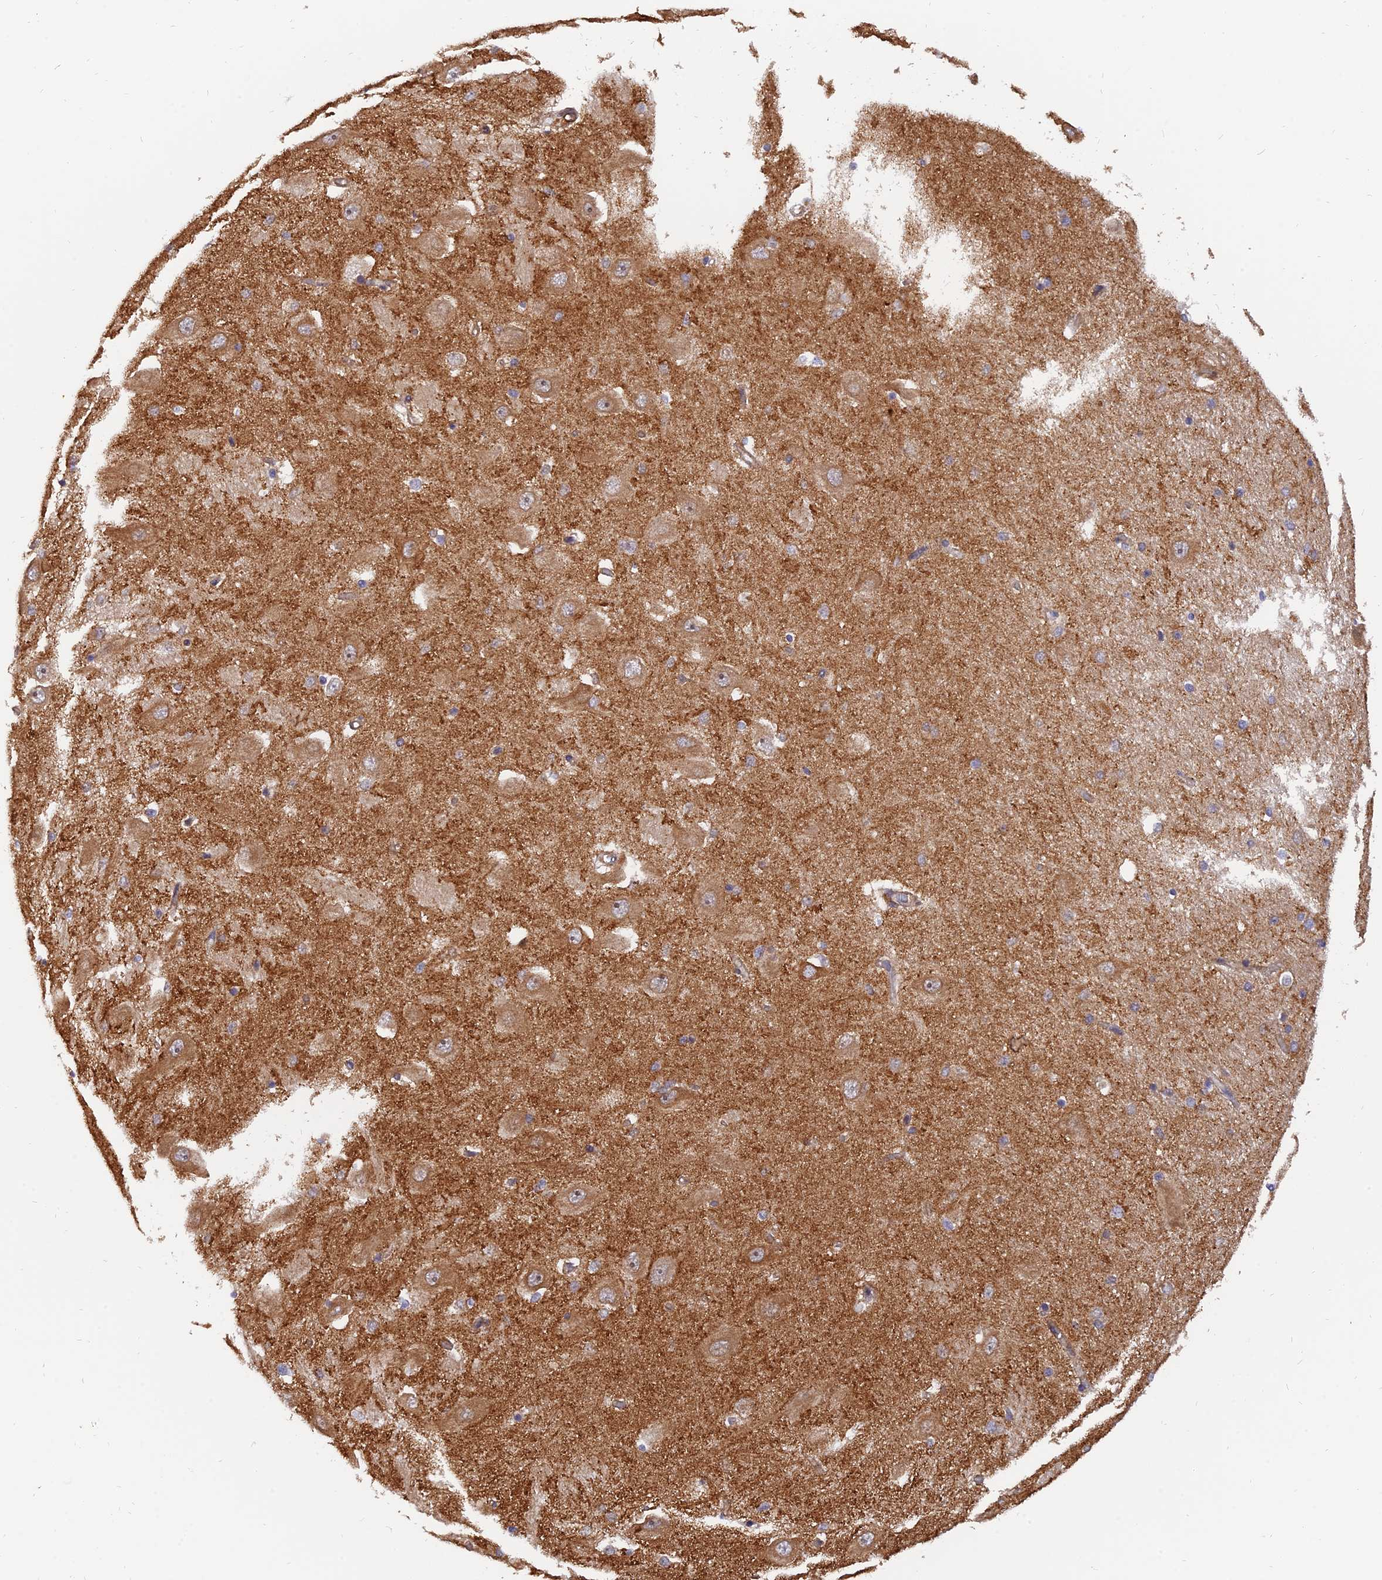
{"staining": {"intensity": "weak", "quantity": "<25%", "location": "cytoplasmic/membranous"}, "tissue": "hippocampus", "cell_type": "Glial cells", "image_type": "normal", "snomed": [{"axis": "morphology", "description": "Normal tissue, NOS"}, {"axis": "topography", "description": "Hippocampus"}], "caption": "Immunohistochemical staining of normal human hippocampus displays no significant positivity in glial cells.", "gene": "WDR41", "patient": {"sex": "male", "age": 45}}